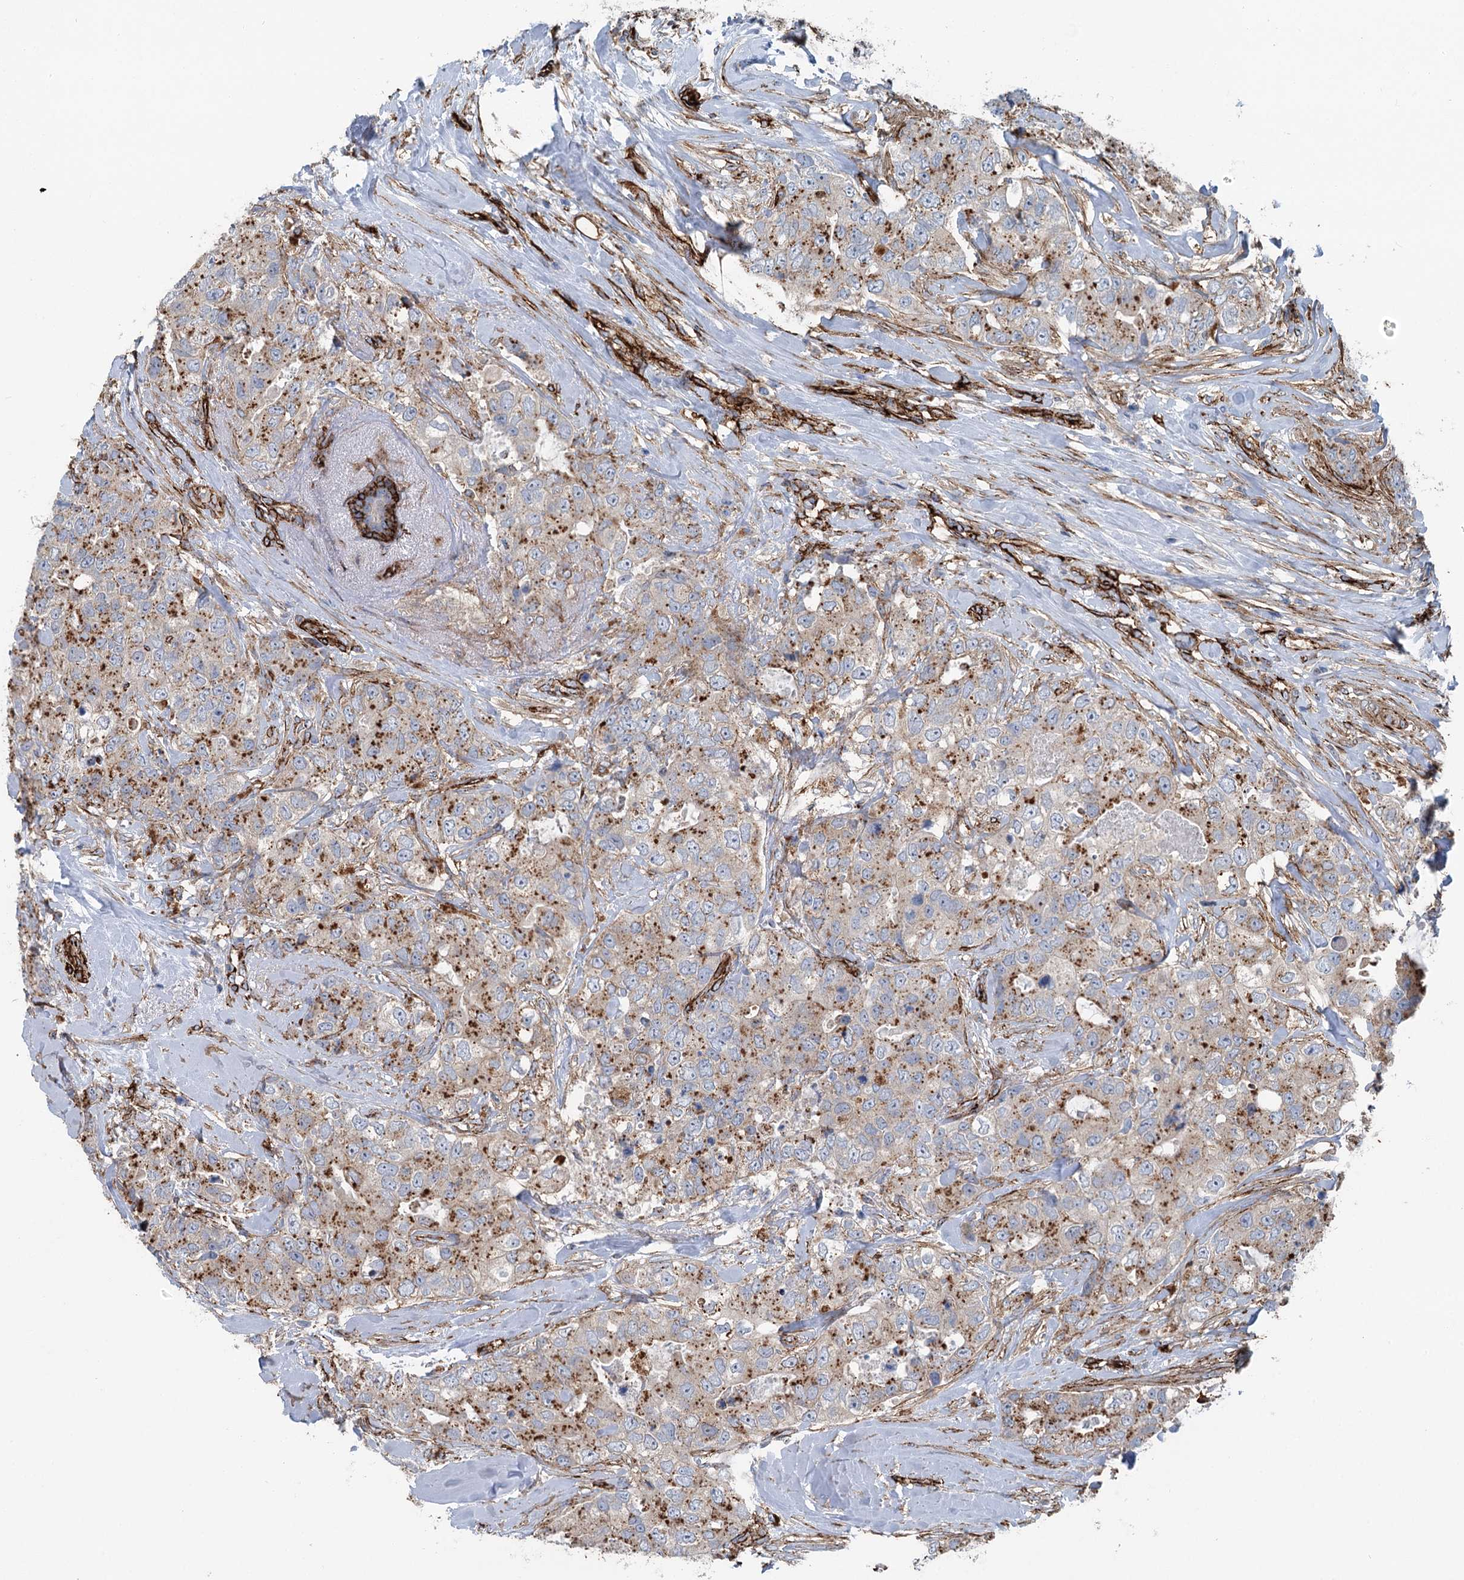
{"staining": {"intensity": "moderate", "quantity": ">75%", "location": "cytoplasmic/membranous"}, "tissue": "breast cancer", "cell_type": "Tumor cells", "image_type": "cancer", "snomed": [{"axis": "morphology", "description": "Duct carcinoma"}, {"axis": "topography", "description": "Breast"}], "caption": "Breast infiltrating ductal carcinoma stained for a protein (brown) exhibits moderate cytoplasmic/membranous positive expression in about >75% of tumor cells.", "gene": "IQSEC1", "patient": {"sex": "female", "age": 62}}